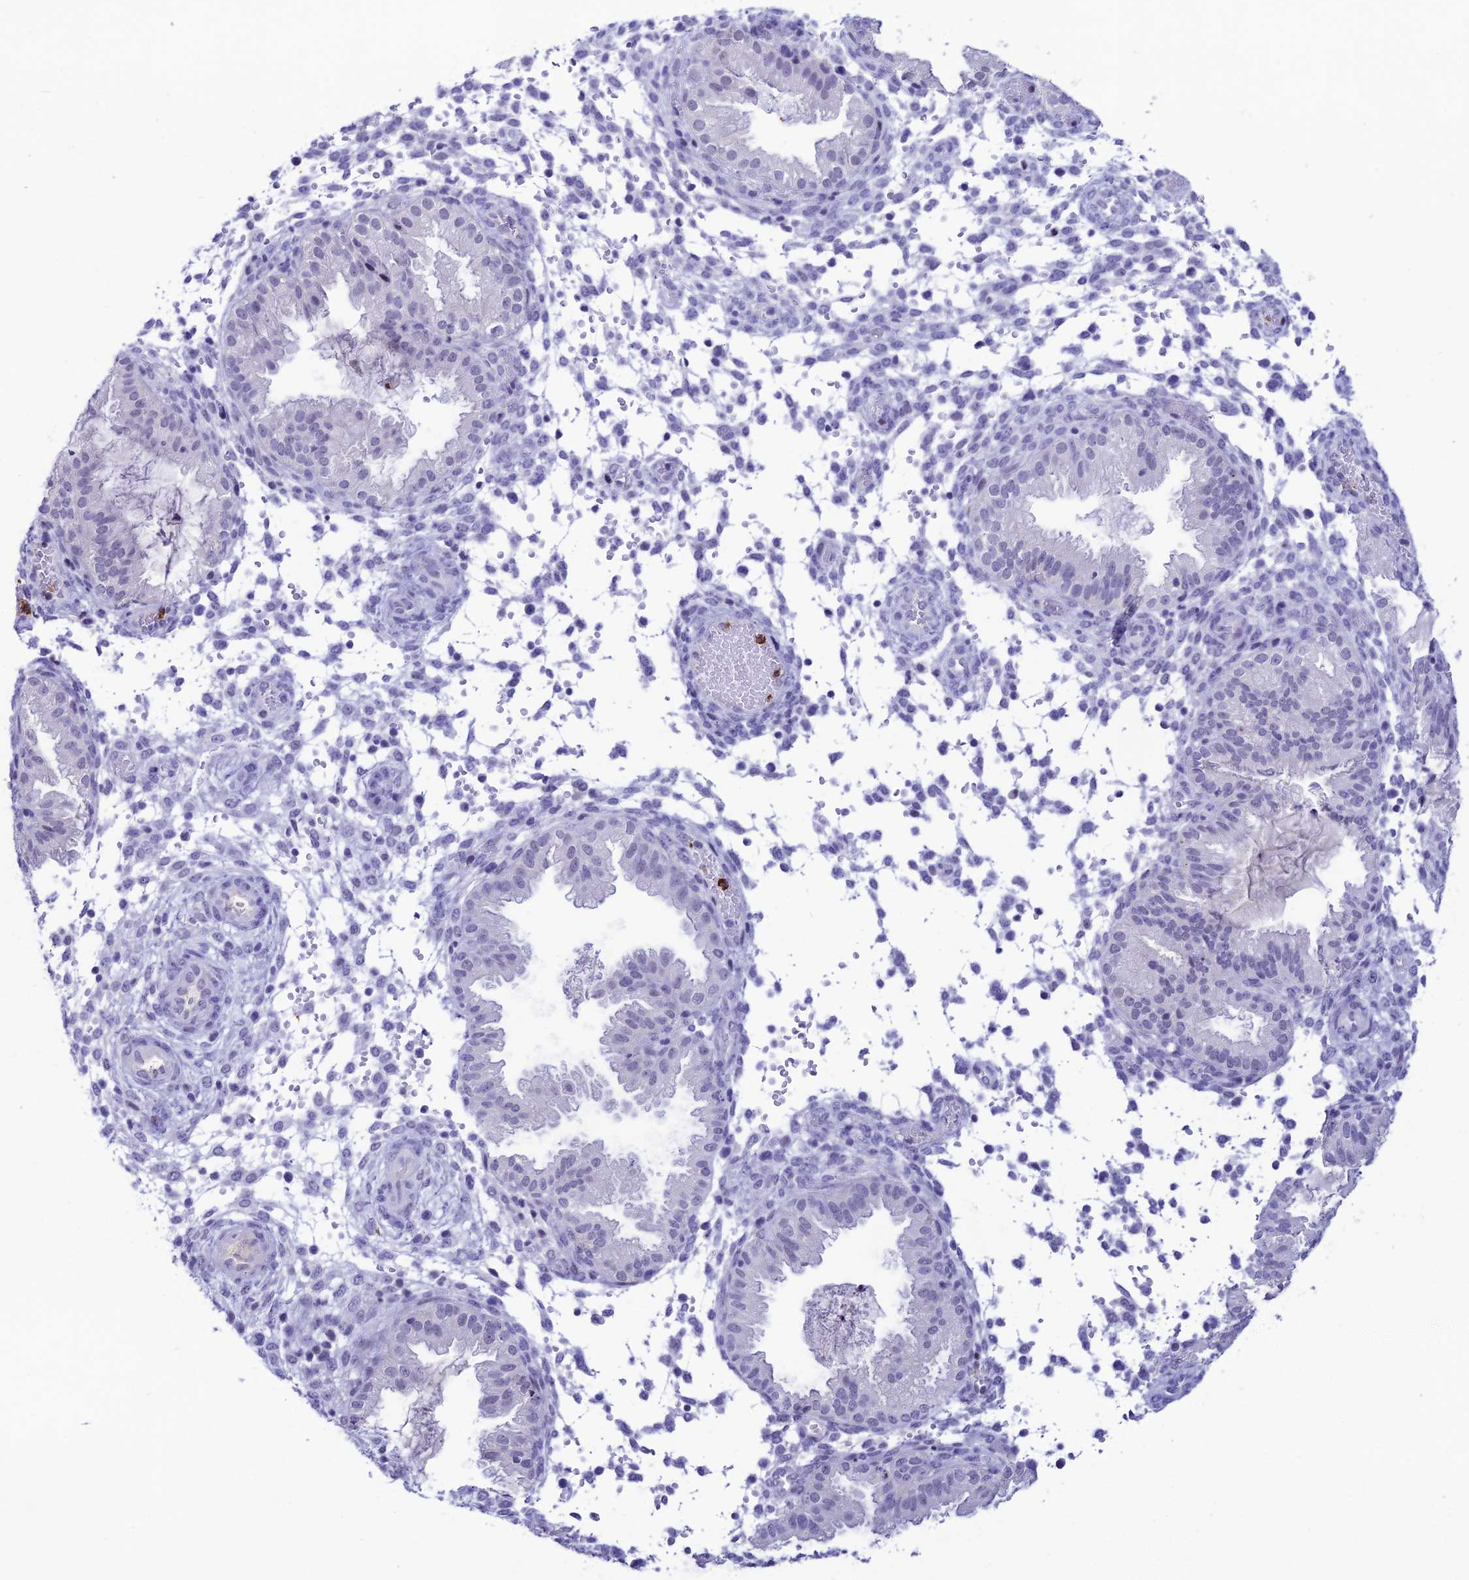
{"staining": {"intensity": "negative", "quantity": "none", "location": "none"}, "tissue": "endometrium", "cell_type": "Cells in endometrial stroma", "image_type": "normal", "snomed": [{"axis": "morphology", "description": "Normal tissue, NOS"}, {"axis": "topography", "description": "Endometrium"}], "caption": "The histopathology image exhibits no significant staining in cells in endometrial stroma of endometrium. (DAB IHC, high magnification).", "gene": "MFSD2B", "patient": {"sex": "female", "age": 33}}